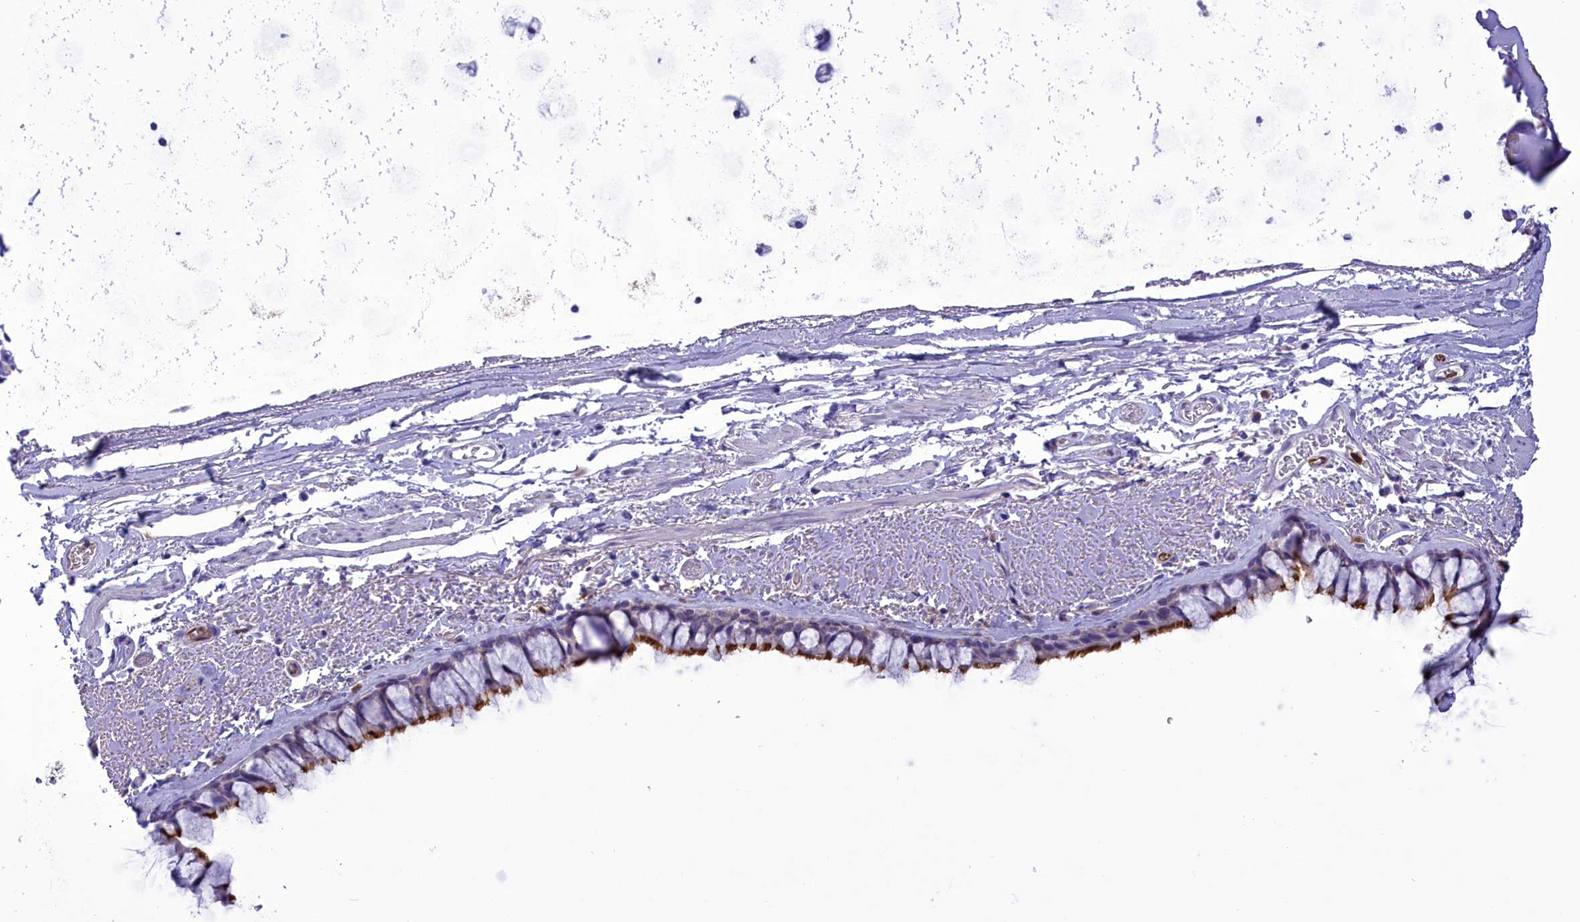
{"staining": {"intensity": "strong", "quantity": ">75%", "location": "cytoplasmic/membranous"}, "tissue": "bronchus", "cell_type": "Respiratory epithelial cells", "image_type": "normal", "snomed": [{"axis": "morphology", "description": "Normal tissue, NOS"}, {"axis": "topography", "description": "Bronchus"}], "caption": "Normal bronchus was stained to show a protein in brown. There is high levels of strong cytoplasmic/membranous expression in about >75% of respiratory epithelial cells.", "gene": "FAM149B1", "patient": {"sex": "male", "age": 65}}